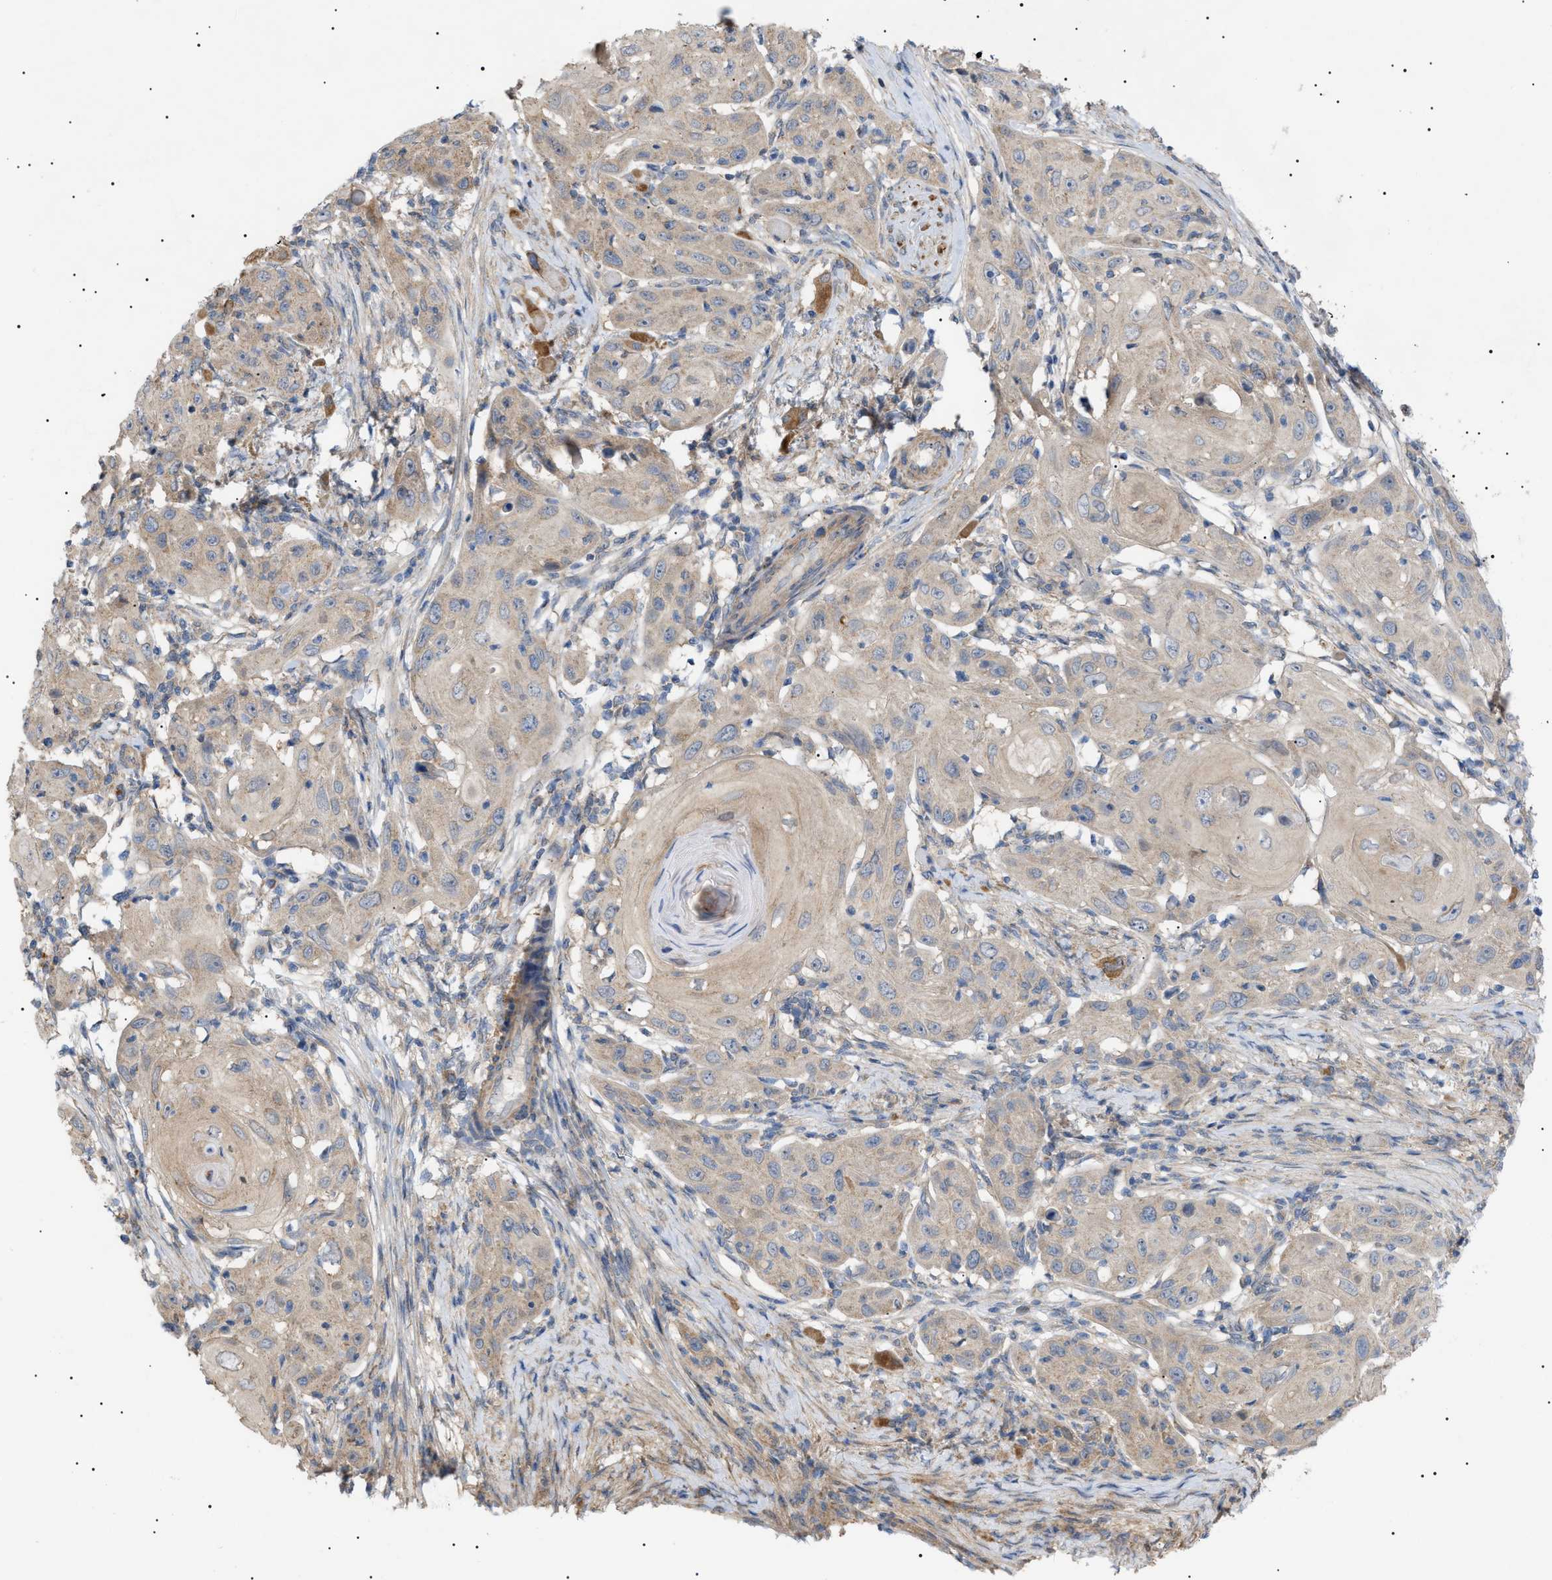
{"staining": {"intensity": "weak", "quantity": "25%-75%", "location": "cytoplasmic/membranous"}, "tissue": "skin cancer", "cell_type": "Tumor cells", "image_type": "cancer", "snomed": [{"axis": "morphology", "description": "Squamous cell carcinoma, NOS"}, {"axis": "topography", "description": "Skin"}], "caption": "There is low levels of weak cytoplasmic/membranous positivity in tumor cells of squamous cell carcinoma (skin), as demonstrated by immunohistochemical staining (brown color).", "gene": "IRS2", "patient": {"sex": "female", "age": 88}}